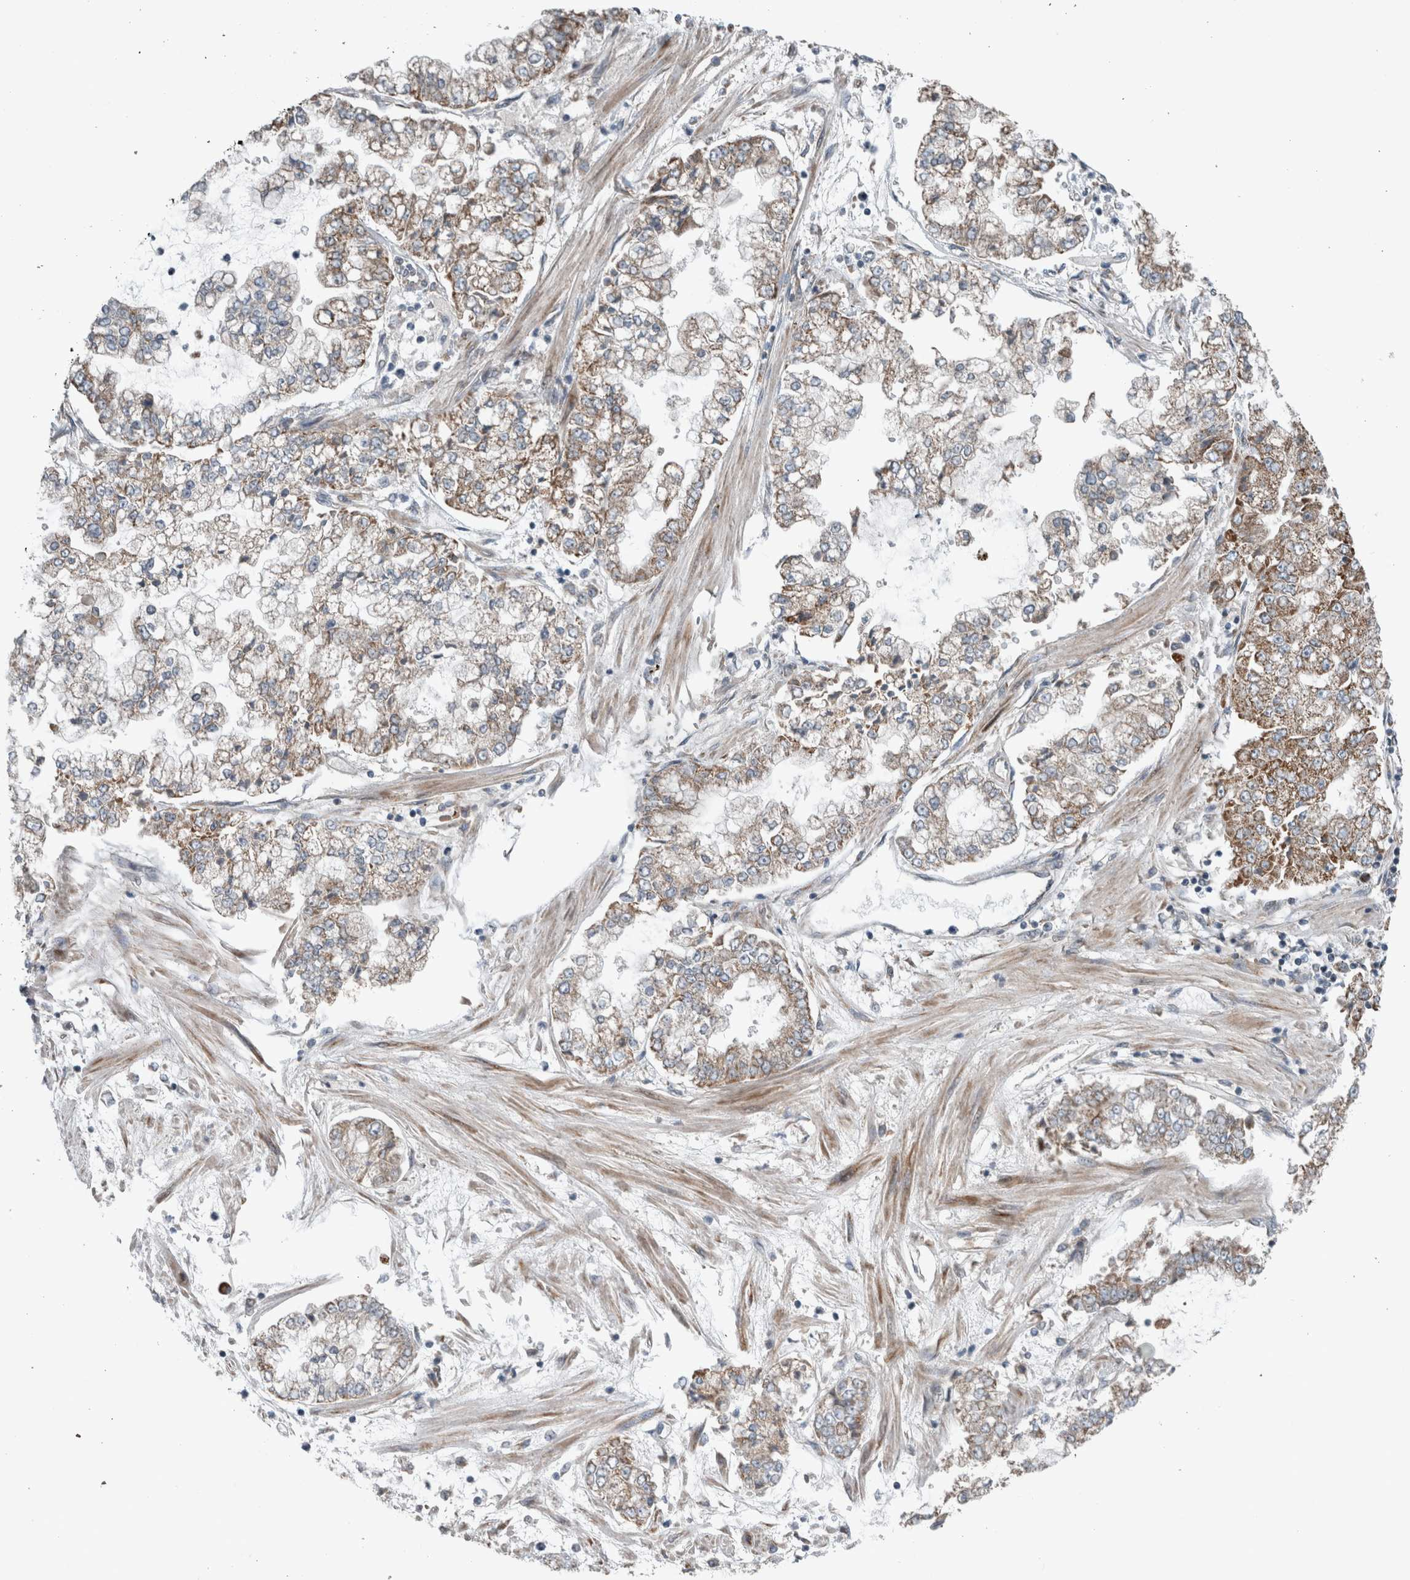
{"staining": {"intensity": "moderate", "quantity": ">75%", "location": "cytoplasmic/membranous"}, "tissue": "stomach cancer", "cell_type": "Tumor cells", "image_type": "cancer", "snomed": [{"axis": "morphology", "description": "Adenocarcinoma, NOS"}, {"axis": "topography", "description": "Stomach"}], "caption": "This is a photomicrograph of IHC staining of stomach cancer (adenocarcinoma), which shows moderate staining in the cytoplasmic/membranous of tumor cells.", "gene": "GBA2", "patient": {"sex": "male", "age": 76}}